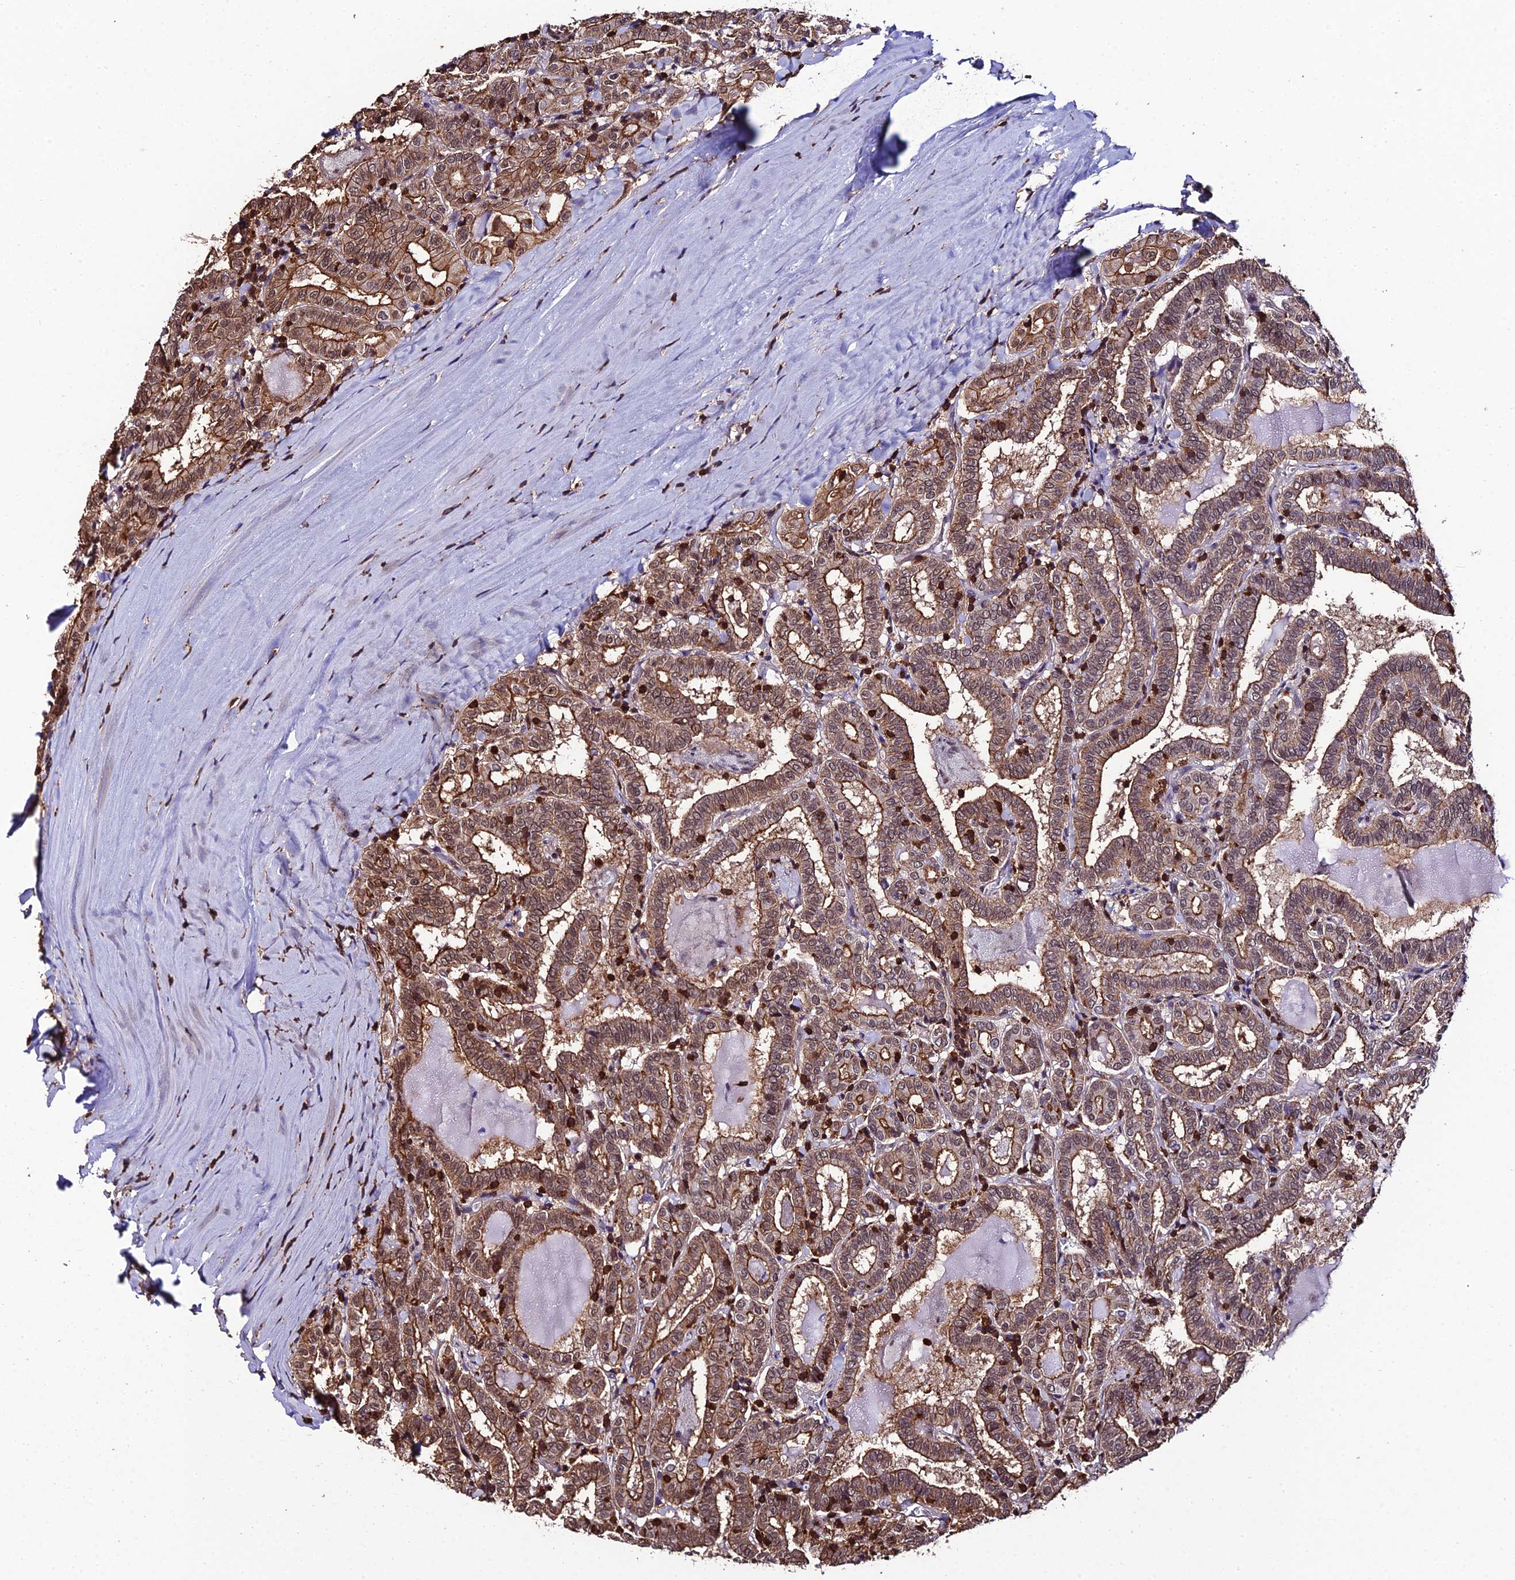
{"staining": {"intensity": "strong", "quantity": ">75%", "location": "cytoplasmic/membranous,nuclear"}, "tissue": "thyroid cancer", "cell_type": "Tumor cells", "image_type": "cancer", "snomed": [{"axis": "morphology", "description": "Papillary adenocarcinoma, NOS"}, {"axis": "topography", "description": "Thyroid gland"}], "caption": "Human thyroid cancer stained with a brown dye displays strong cytoplasmic/membranous and nuclear positive staining in approximately >75% of tumor cells.", "gene": "PPP4C", "patient": {"sex": "female", "age": 72}}